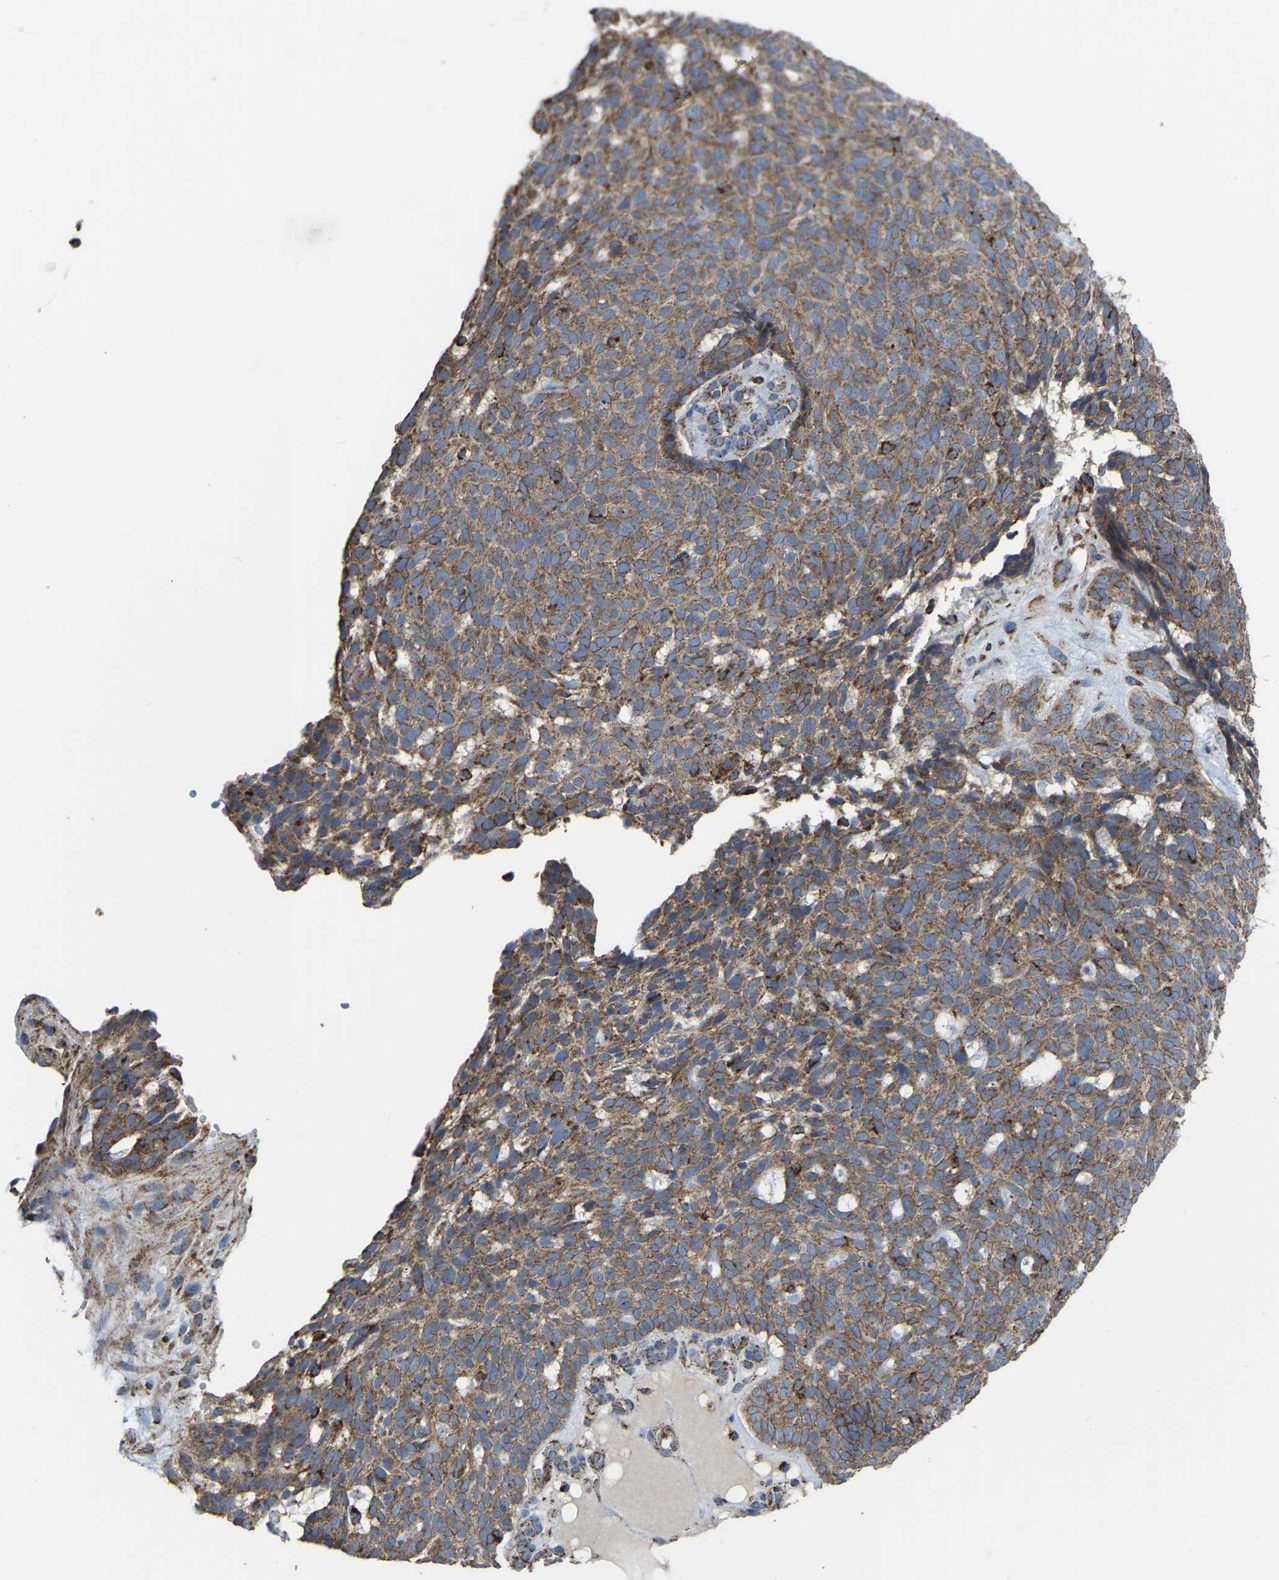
{"staining": {"intensity": "moderate", "quantity": ">75%", "location": "cytoplasmic/membranous"}, "tissue": "skin cancer", "cell_type": "Tumor cells", "image_type": "cancer", "snomed": [{"axis": "morphology", "description": "Basal cell carcinoma"}, {"axis": "topography", "description": "Skin"}], "caption": "A brown stain labels moderate cytoplasmic/membranous positivity of a protein in human skin cancer tumor cells. (DAB (3,3'-diaminobenzidine) IHC with brightfield microscopy, high magnification).", "gene": "ETFA", "patient": {"sex": "male", "age": 61}}